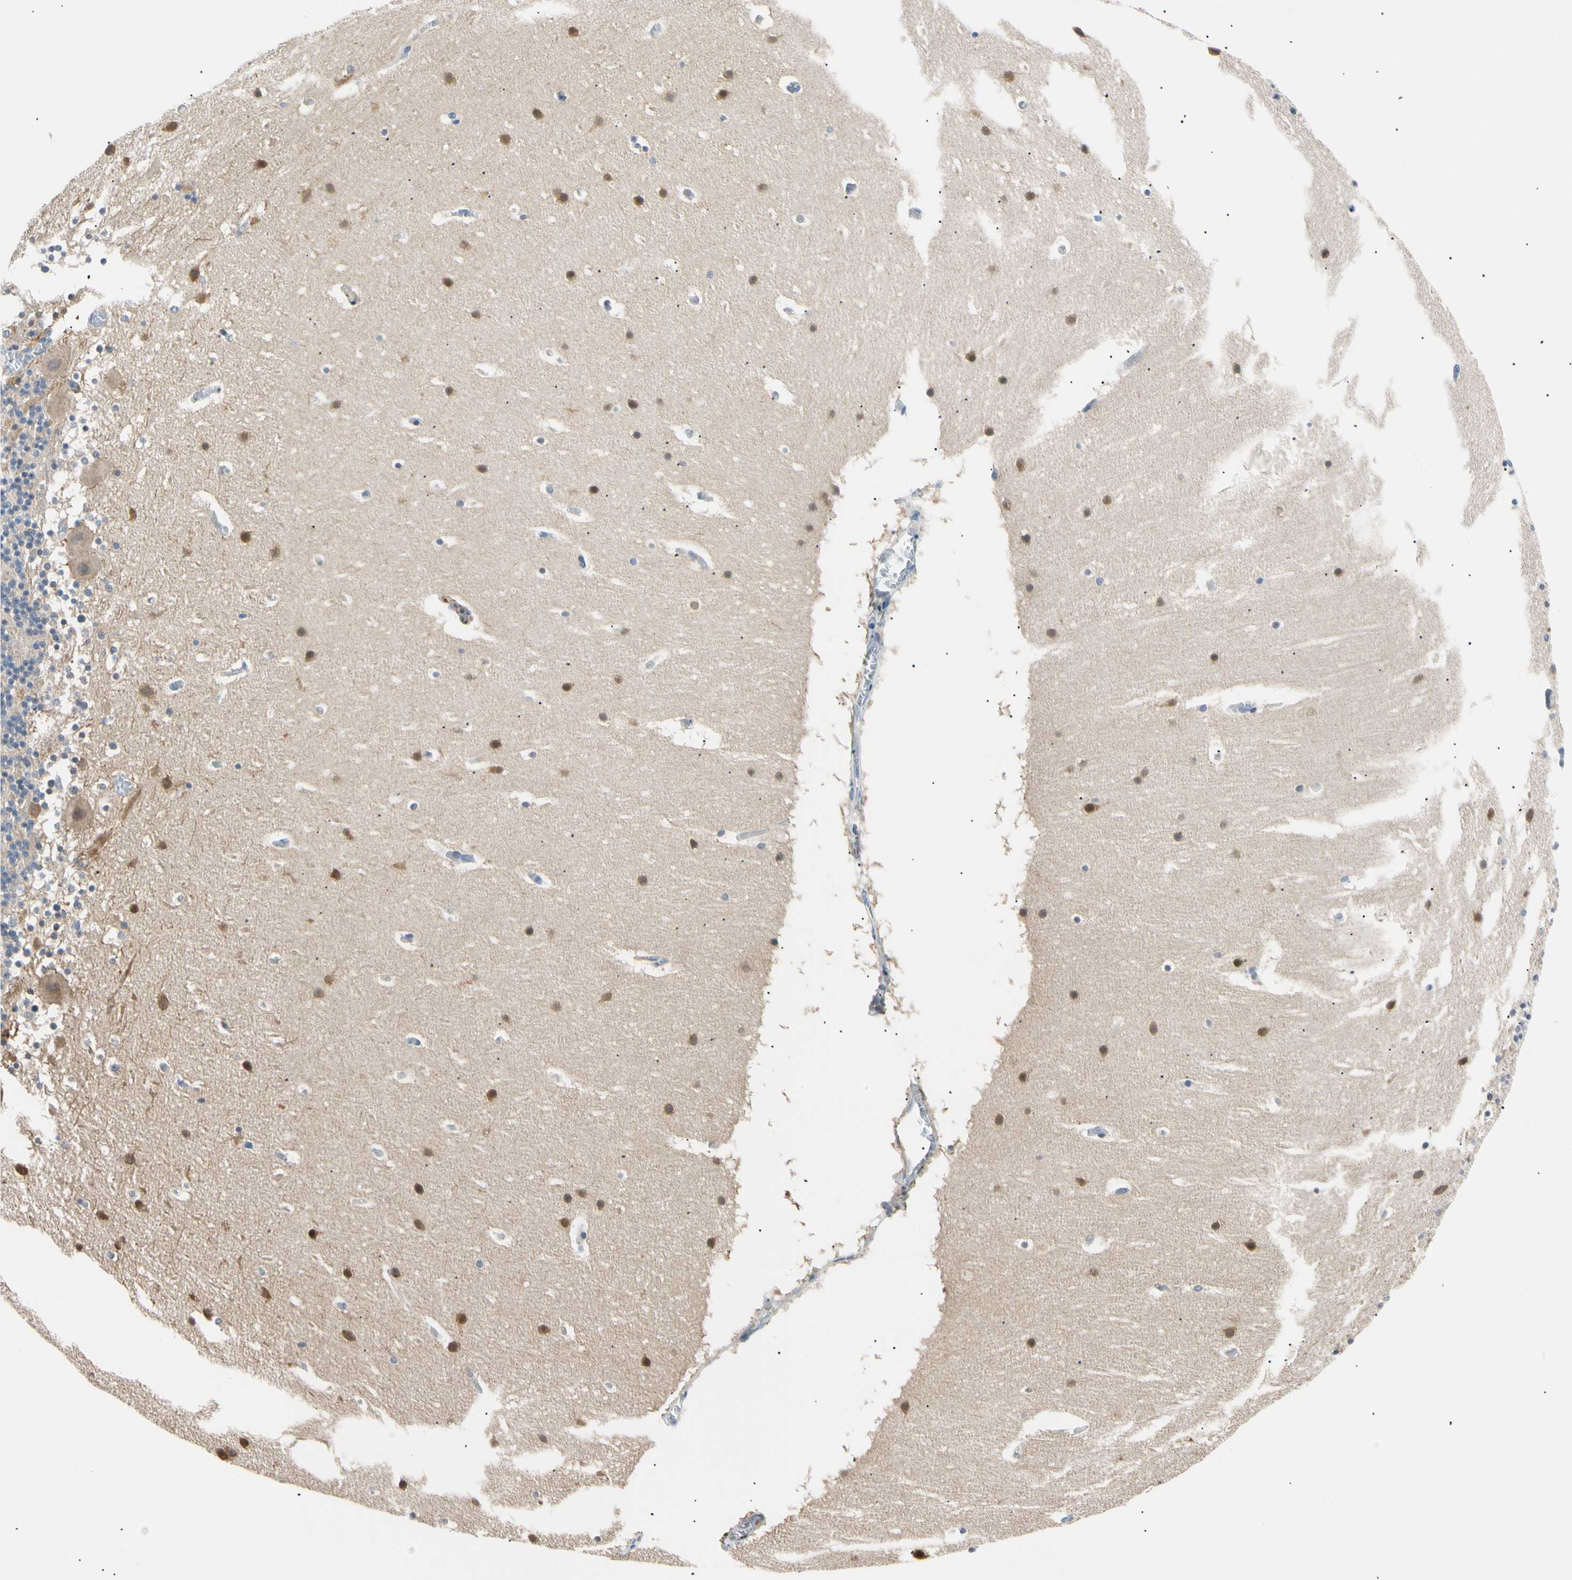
{"staining": {"intensity": "weak", "quantity": "<25%", "location": "cytoplasmic/membranous"}, "tissue": "cerebellum", "cell_type": "Cells in granular layer", "image_type": "normal", "snomed": [{"axis": "morphology", "description": "Normal tissue, NOS"}, {"axis": "topography", "description": "Cerebellum"}], "caption": "This image is of benign cerebellum stained with IHC to label a protein in brown with the nuclei are counter-stained blue. There is no positivity in cells in granular layer.", "gene": "SEC23B", "patient": {"sex": "male", "age": 45}}